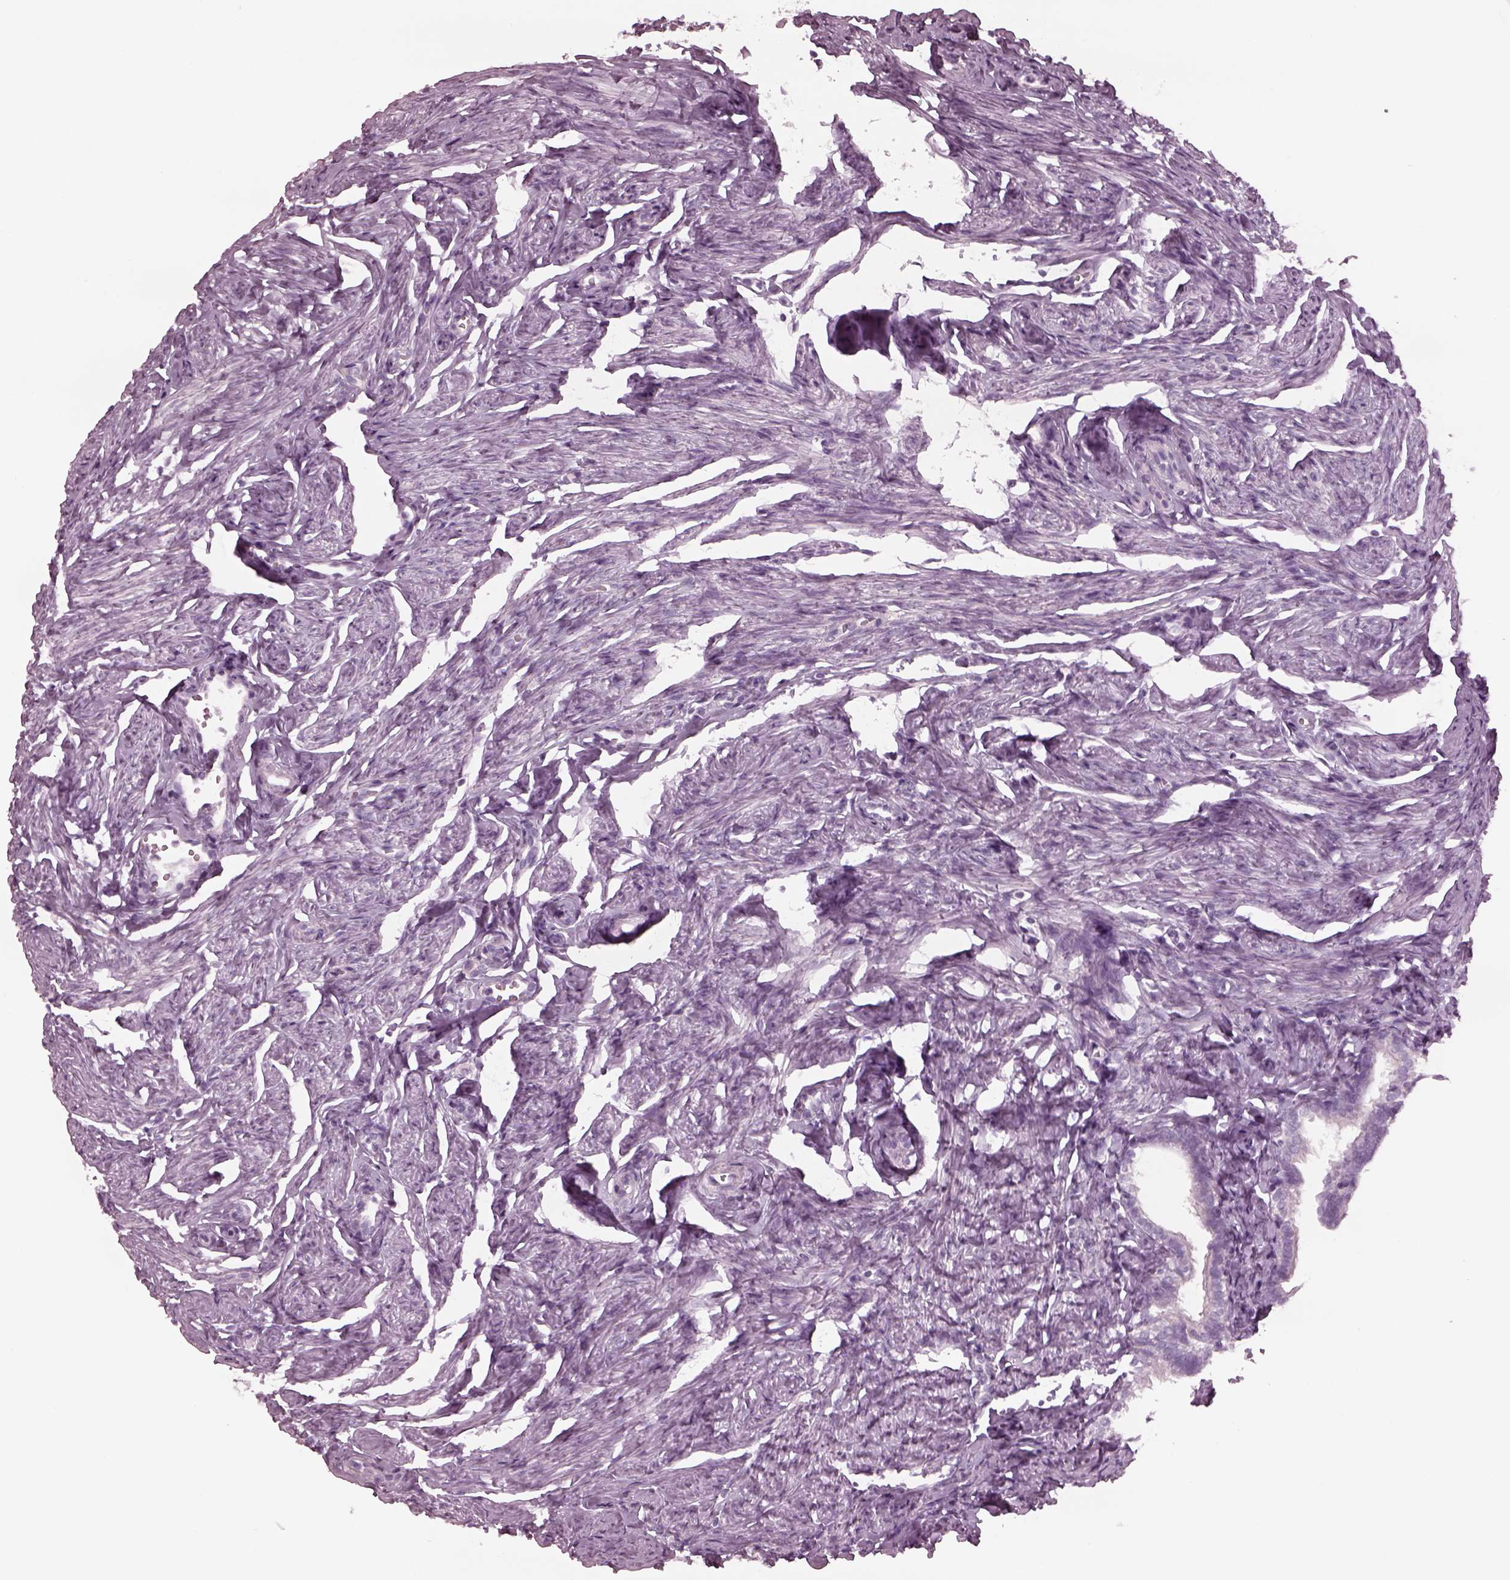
{"staining": {"intensity": "negative", "quantity": "none", "location": "none"}, "tissue": "fallopian tube", "cell_type": "Glandular cells", "image_type": "normal", "snomed": [{"axis": "morphology", "description": "Normal tissue, NOS"}, {"axis": "topography", "description": "Fallopian tube"}], "caption": "An image of human fallopian tube is negative for staining in glandular cells. (Immunohistochemistry, brightfield microscopy, high magnification).", "gene": "YY2", "patient": {"sex": "female", "age": 41}}